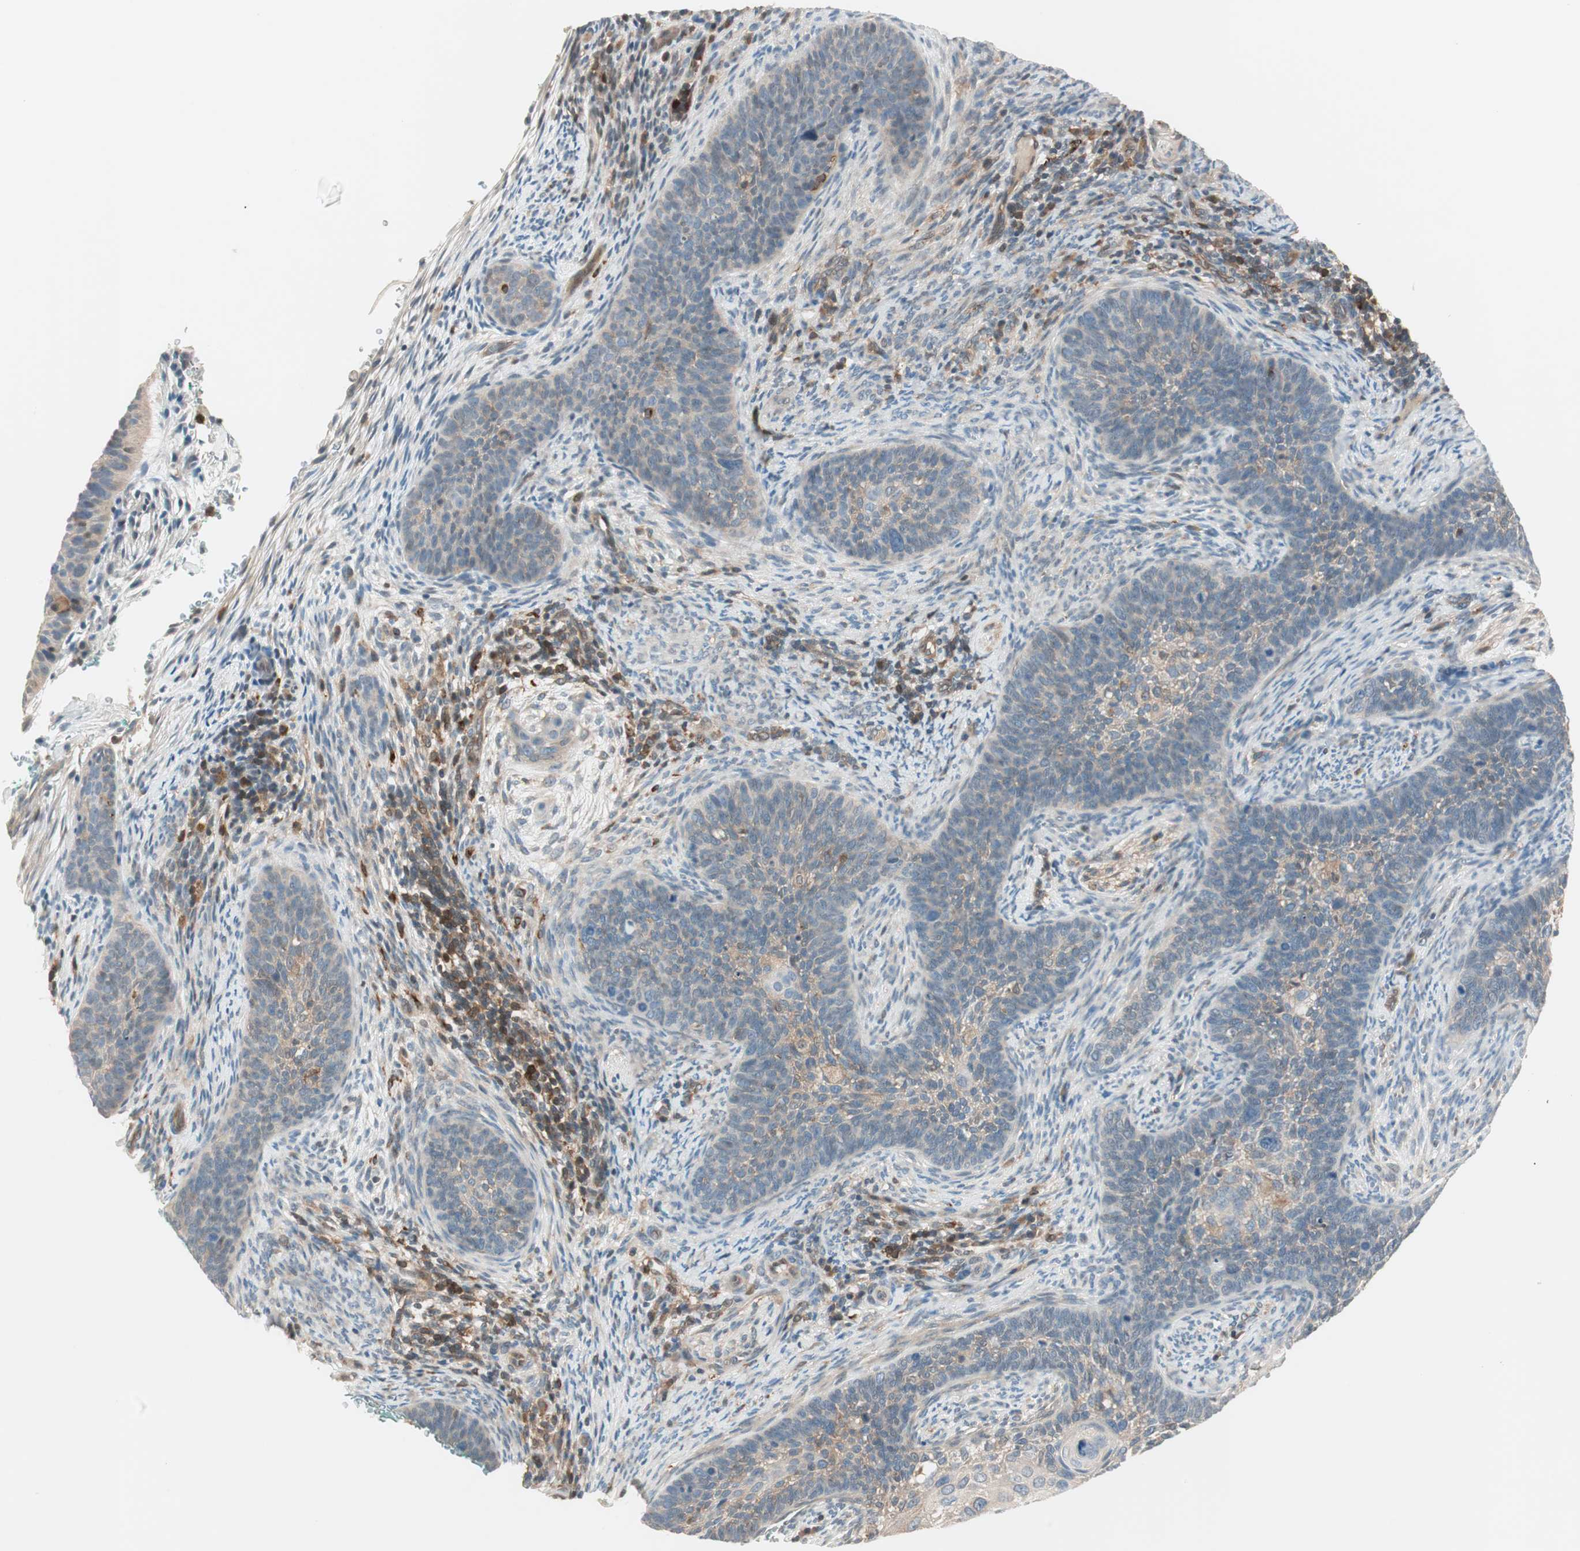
{"staining": {"intensity": "weak", "quantity": "25%-75%", "location": "cytoplasmic/membranous"}, "tissue": "cervical cancer", "cell_type": "Tumor cells", "image_type": "cancer", "snomed": [{"axis": "morphology", "description": "Squamous cell carcinoma, NOS"}, {"axis": "topography", "description": "Cervix"}], "caption": "Immunohistochemistry (DAB (3,3'-diaminobenzidine)) staining of human cervical cancer shows weak cytoplasmic/membranous protein positivity in about 25%-75% of tumor cells.", "gene": "GALT", "patient": {"sex": "female", "age": 33}}